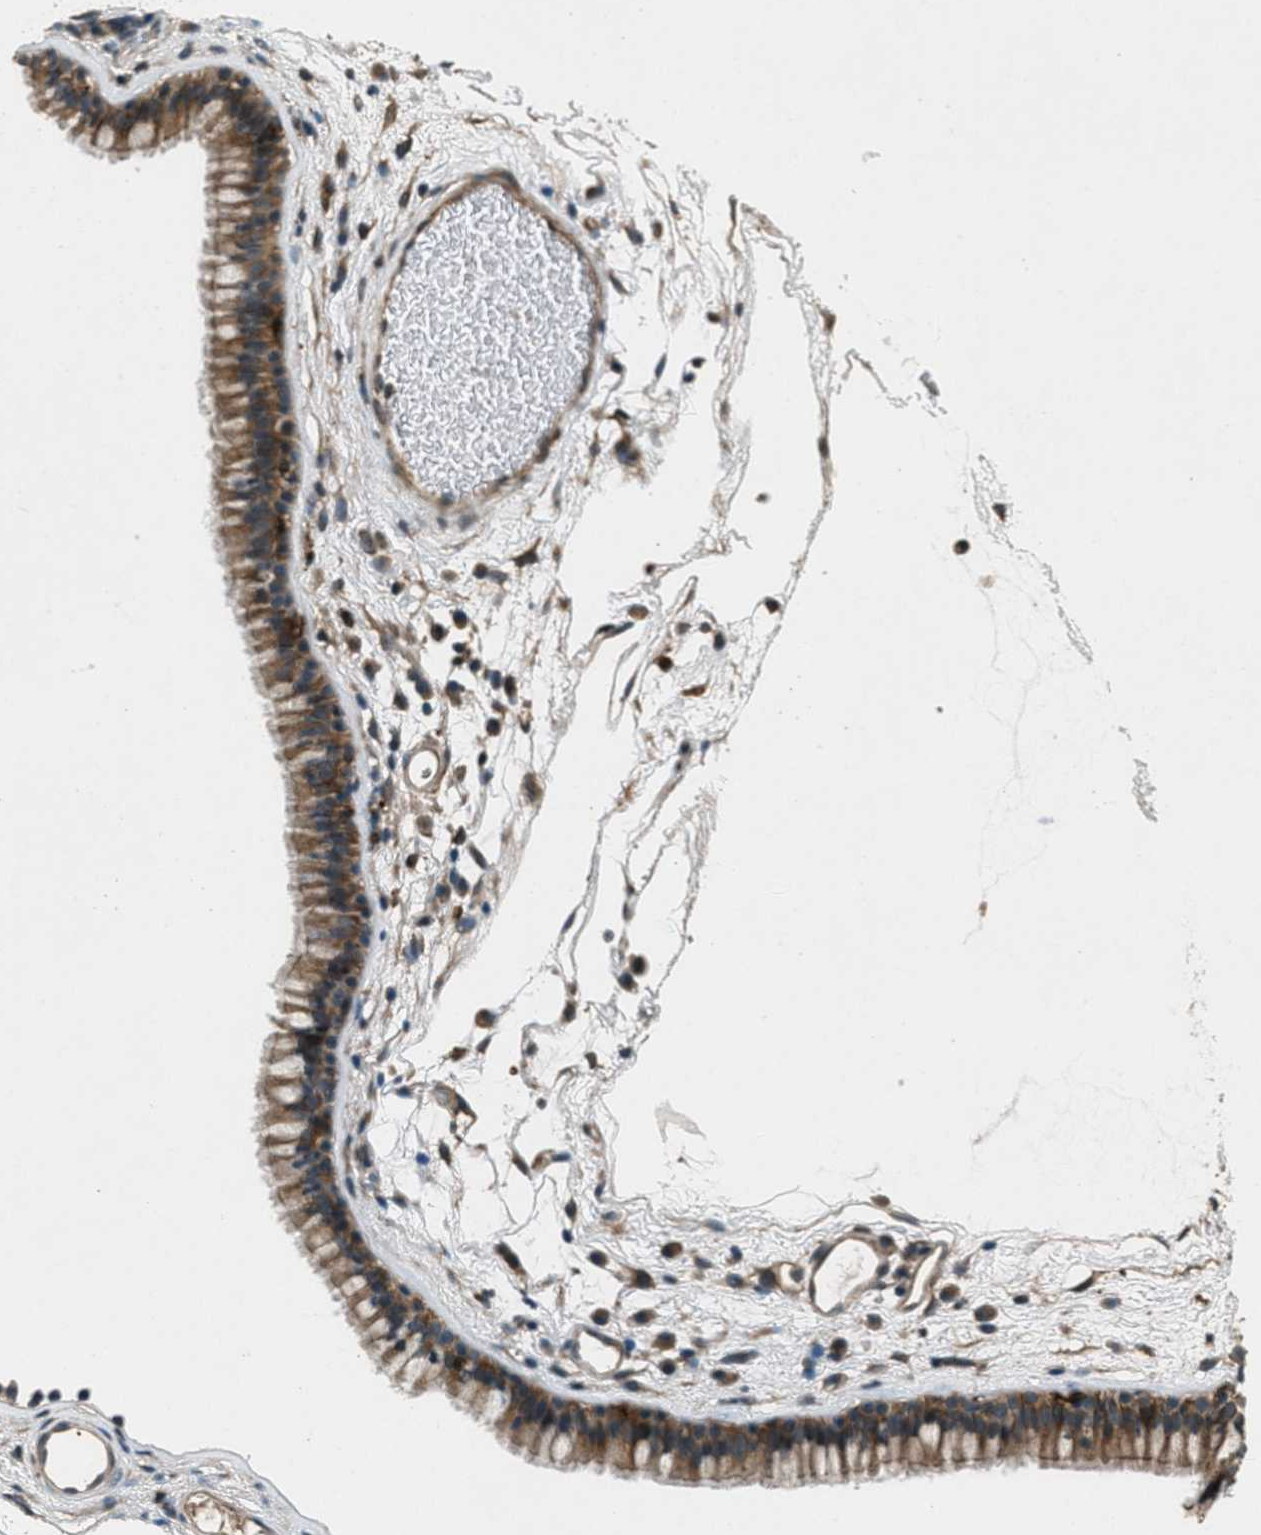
{"staining": {"intensity": "strong", "quantity": ">75%", "location": "cytoplasmic/membranous"}, "tissue": "nasopharynx", "cell_type": "Respiratory epithelial cells", "image_type": "normal", "snomed": [{"axis": "morphology", "description": "Normal tissue, NOS"}, {"axis": "morphology", "description": "Inflammation, NOS"}, {"axis": "topography", "description": "Nasopharynx"}], "caption": "A brown stain highlights strong cytoplasmic/membranous expression of a protein in respiratory epithelial cells of unremarkable nasopharynx.", "gene": "EPSTI1", "patient": {"sex": "male", "age": 48}}